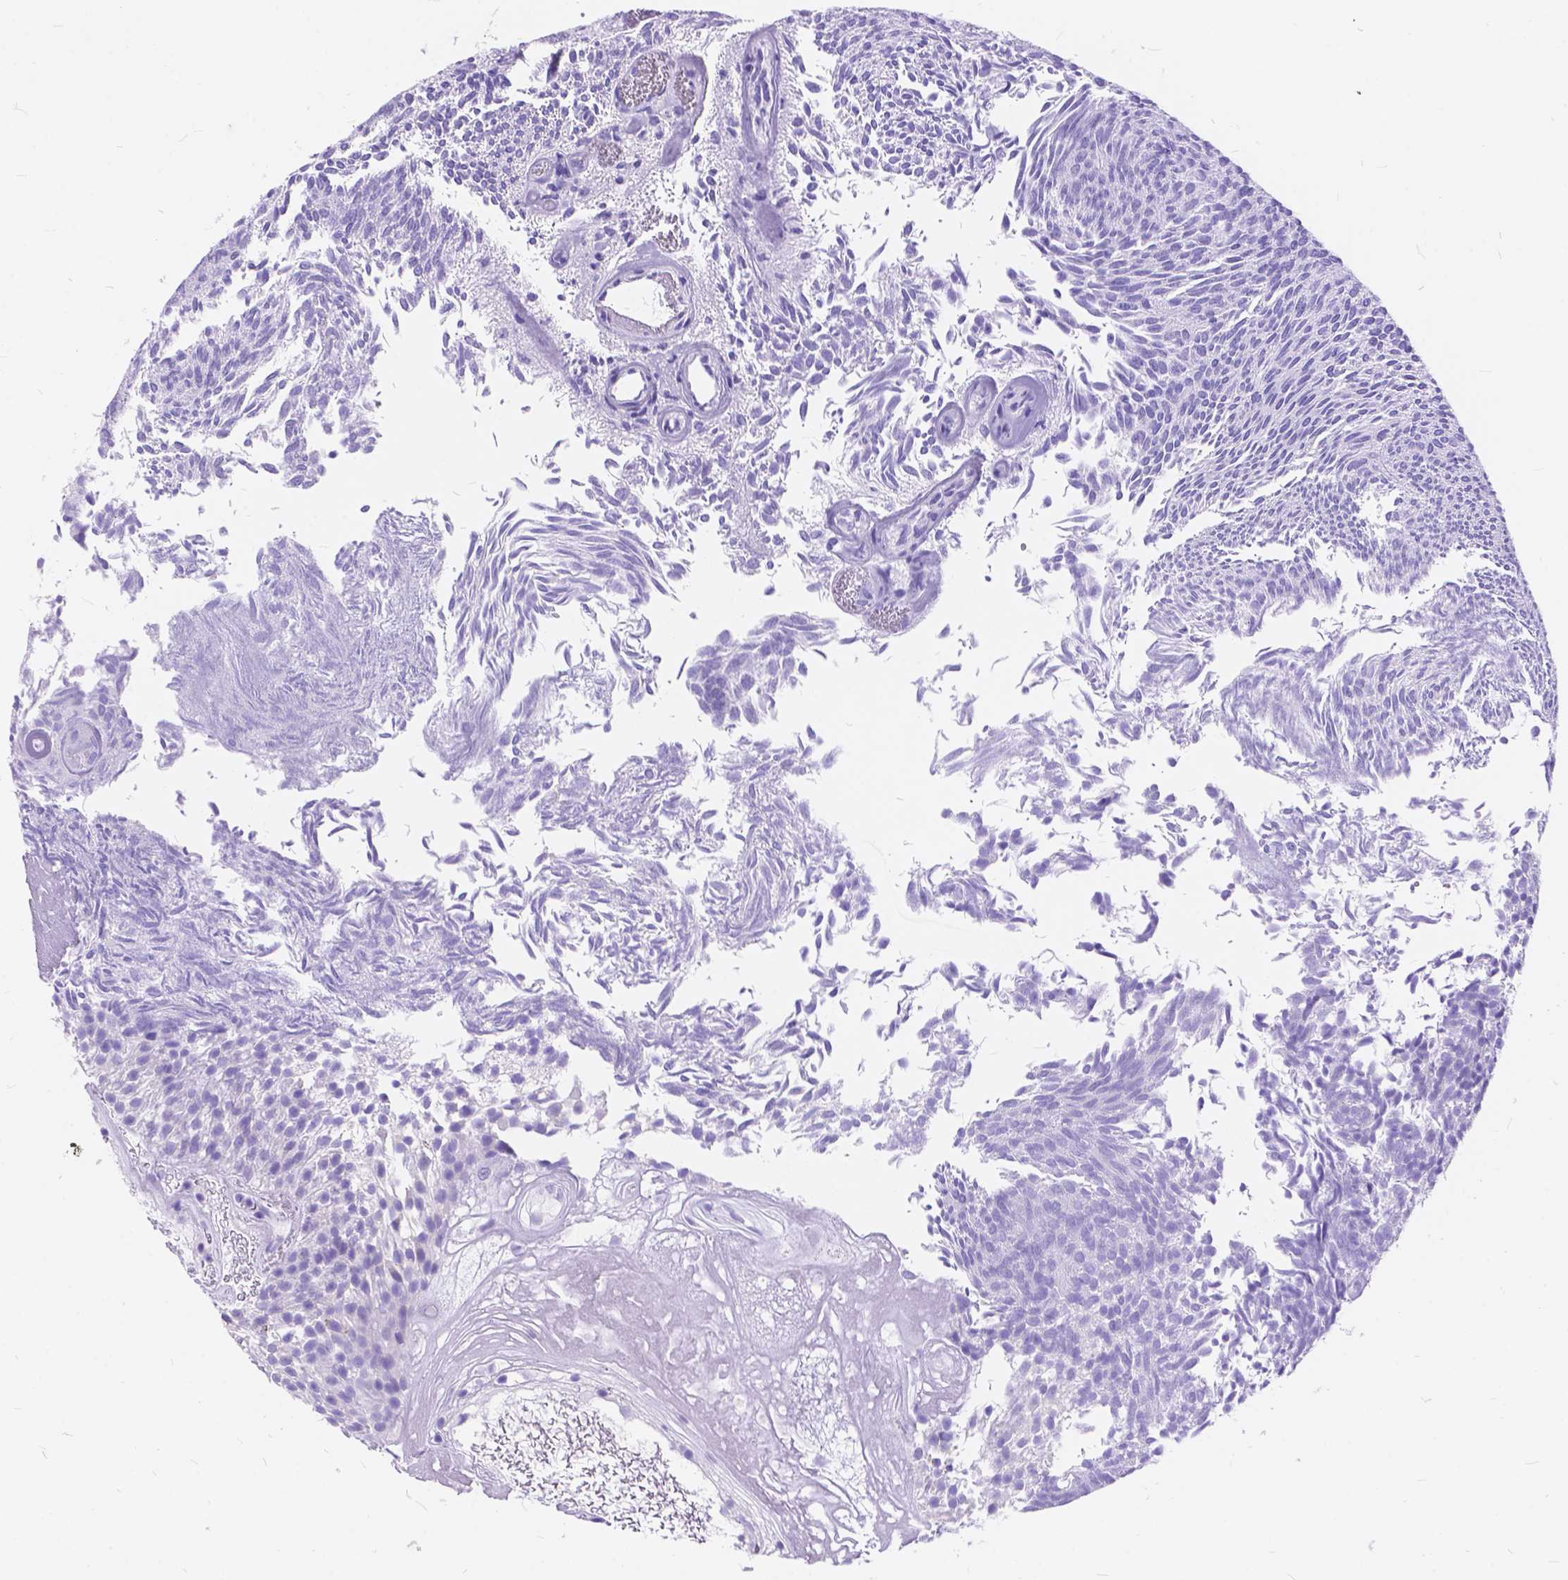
{"staining": {"intensity": "negative", "quantity": "none", "location": "none"}, "tissue": "urothelial cancer", "cell_type": "Tumor cells", "image_type": "cancer", "snomed": [{"axis": "morphology", "description": "Urothelial carcinoma, Low grade"}, {"axis": "topography", "description": "Urinary bladder"}], "caption": "An immunohistochemistry image of urothelial cancer is shown. There is no staining in tumor cells of urothelial cancer.", "gene": "FOXL2", "patient": {"sex": "male", "age": 77}}